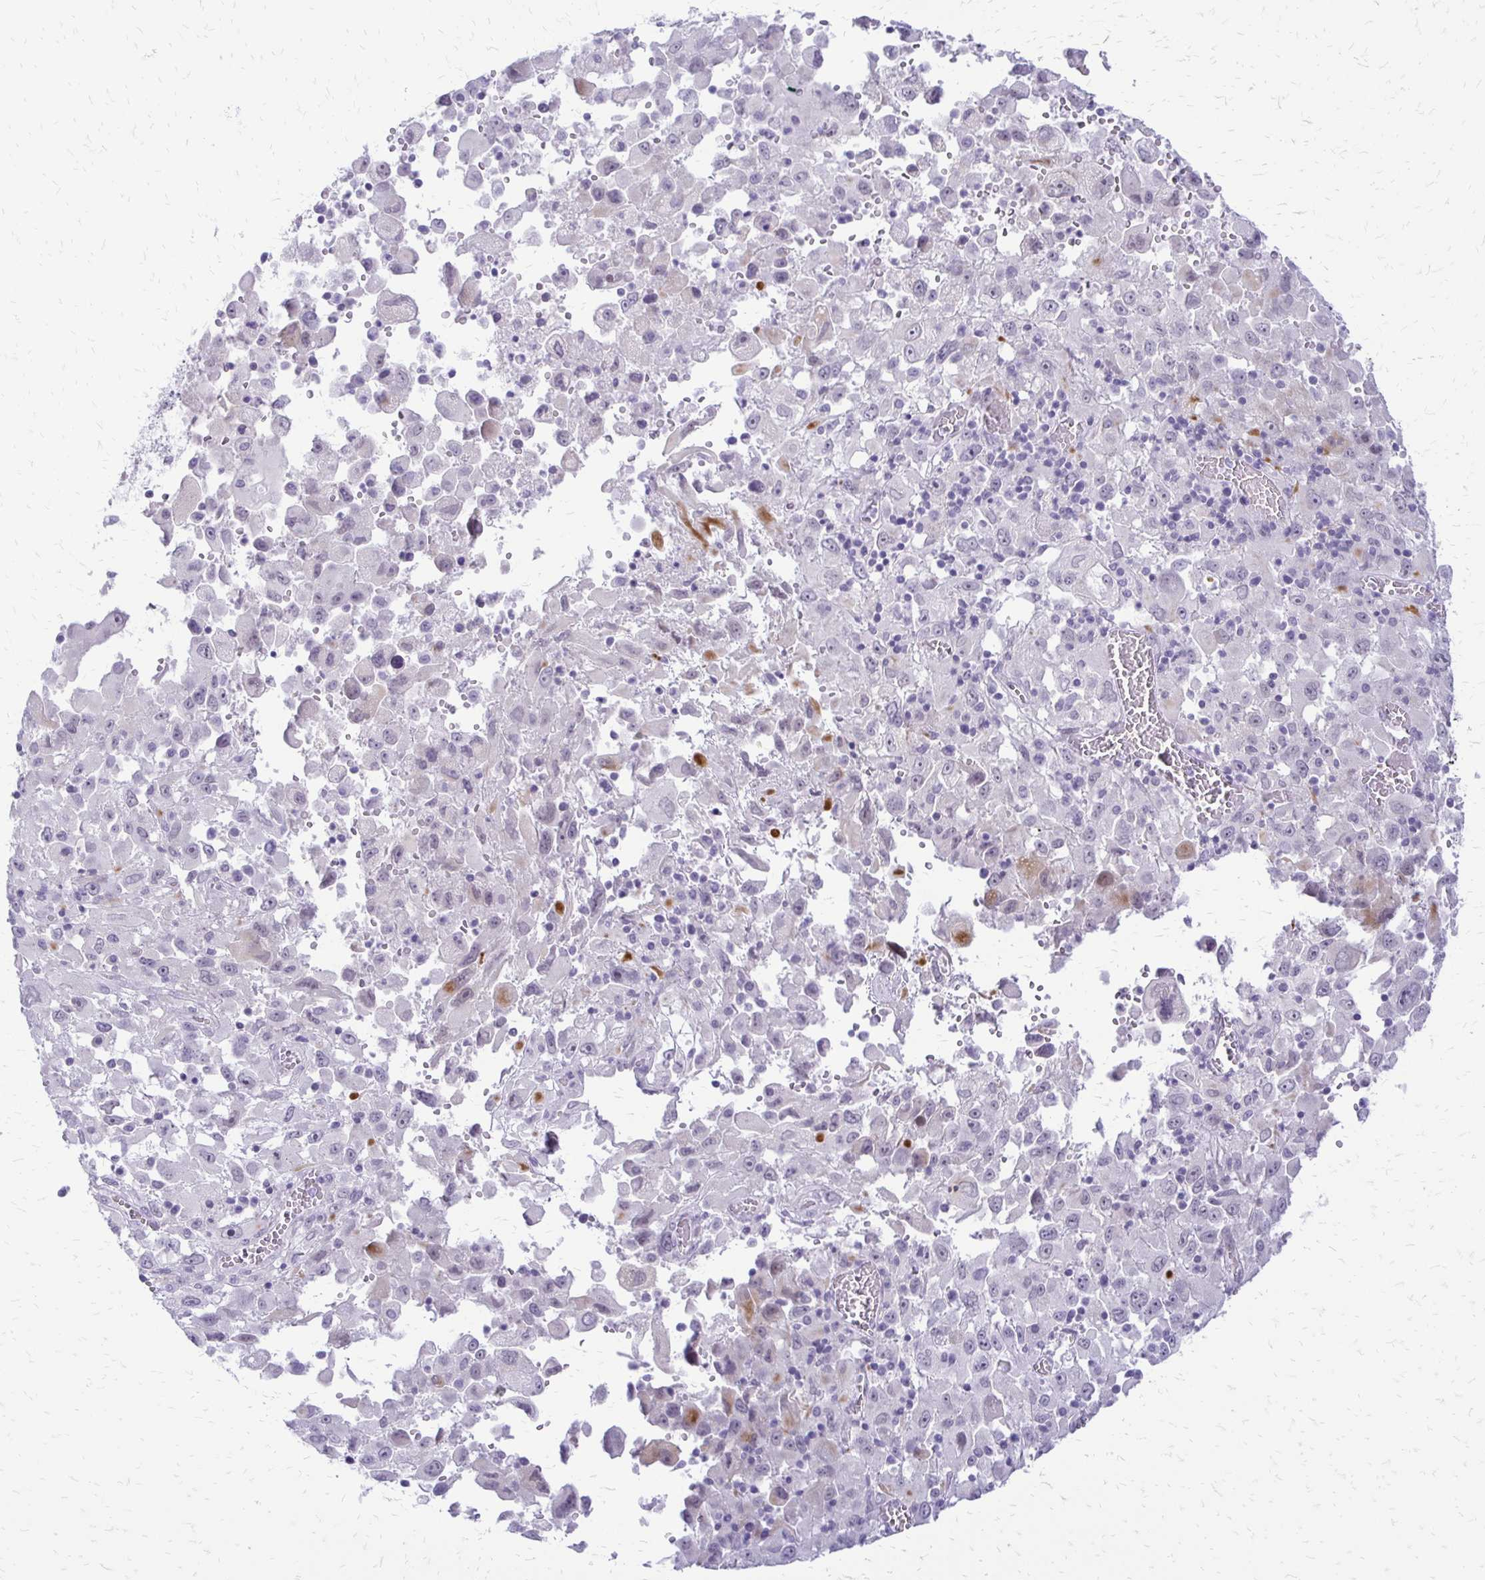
{"staining": {"intensity": "negative", "quantity": "none", "location": "none"}, "tissue": "melanoma", "cell_type": "Tumor cells", "image_type": "cancer", "snomed": [{"axis": "morphology", "description": "Malignant melanoma, Metastatic site"}, {"axis": "topography", "description": "Soft tissue"}], "caption": "A micrograph of malignant melanoma (metastatic site) stained for a protein displays no brown staining in tumor cells.", "gene": "EPYC", "patient": {"sex": "male", "age": 50}}